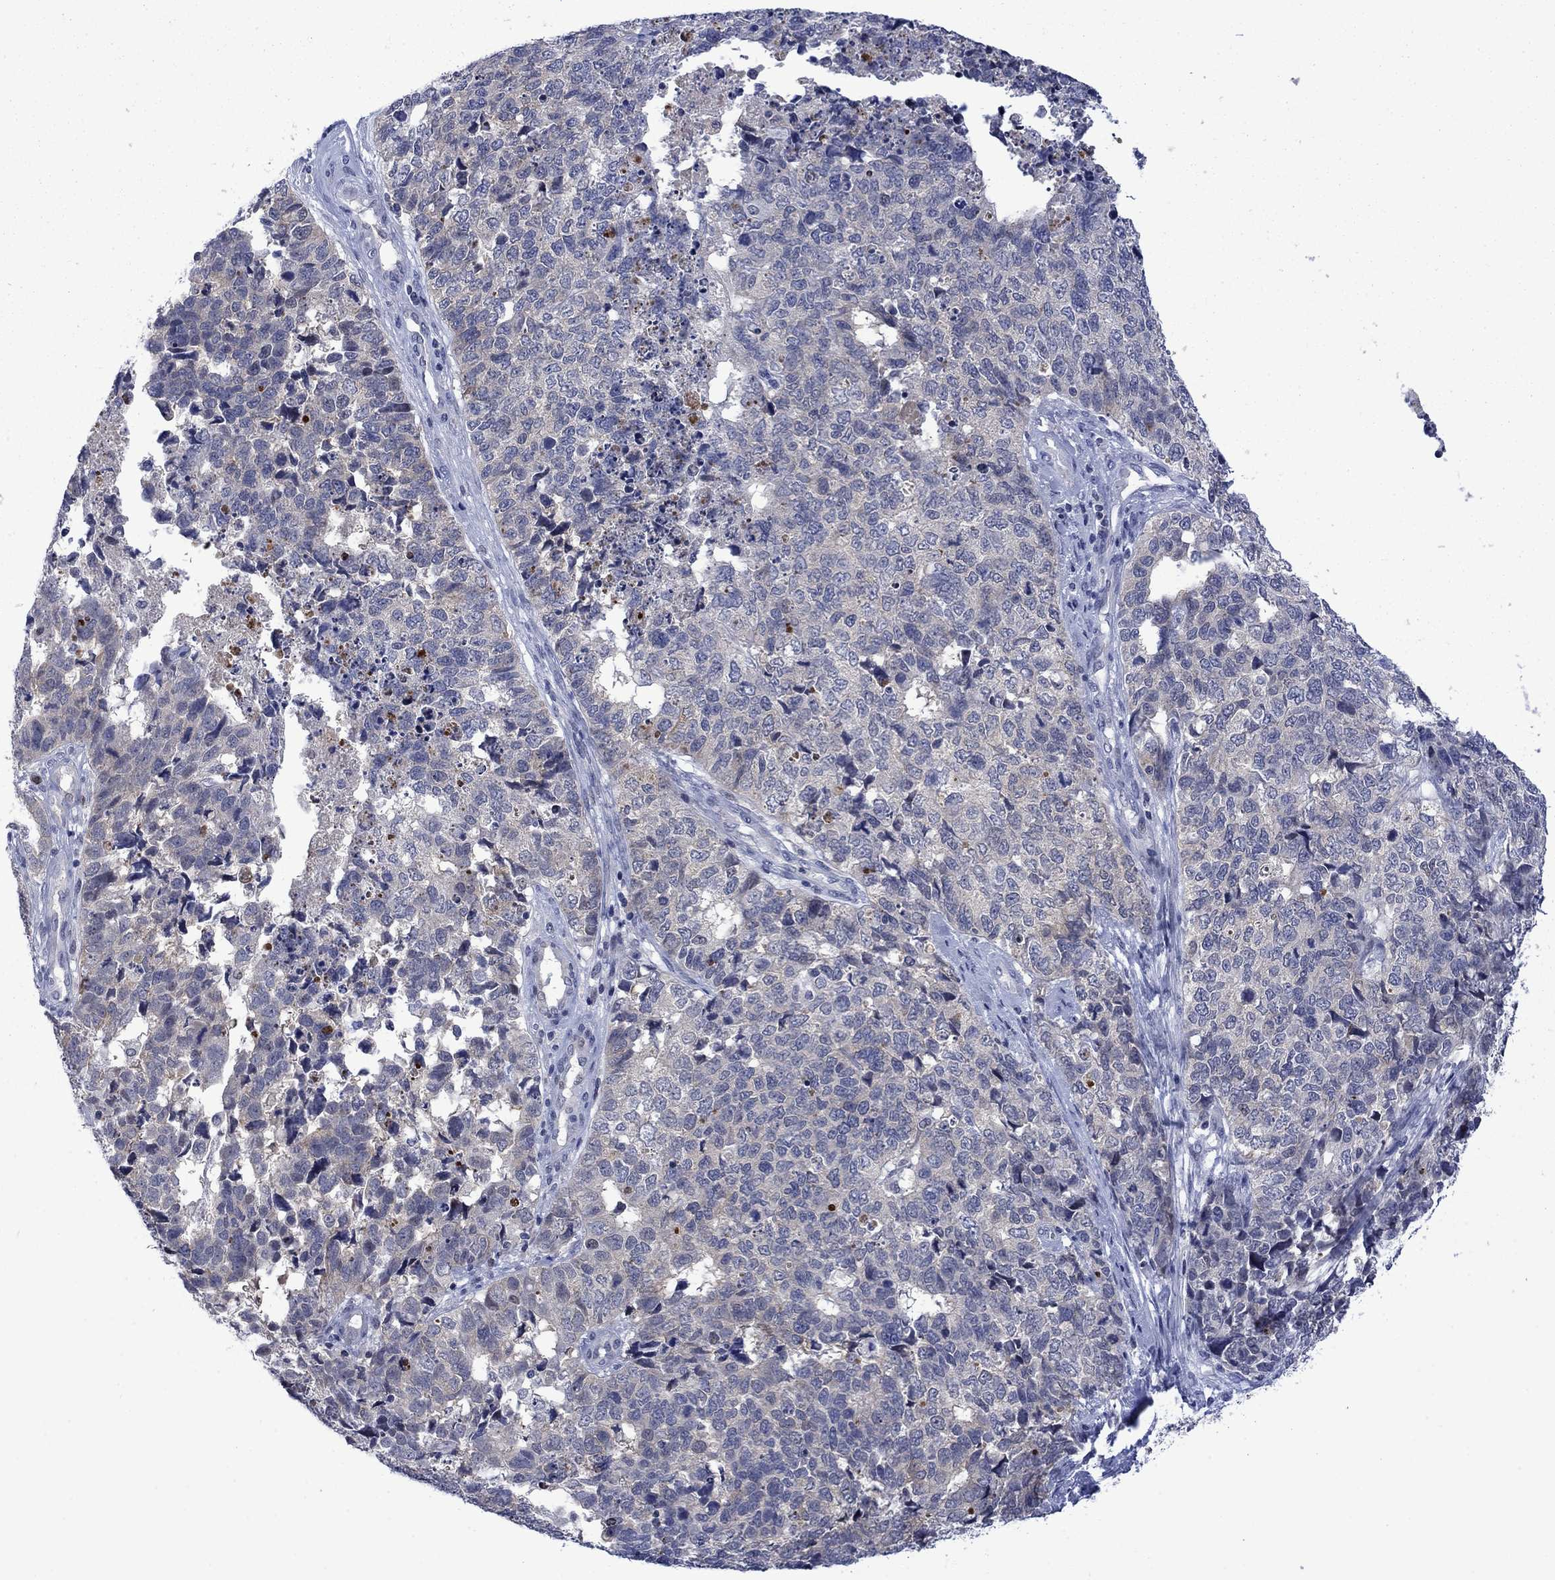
{"staining": {"intensity": "negative", "quantity": "none", "location": "none"}, "tissue": "cervical cancer", "cell_type": "Tumor cells", "image_type": "cancer", "snomed": [{"axis": "morphology", "description": "Squamous cell carcinoma, NOS"}, {"axis": "topography", "description": "Cervix"}], "caption": "A photomicrograph of human cervical cancer is negative for staining in tumor cells.", "gene": "AGL", "patient": {"sex": "female", "age": 63}}